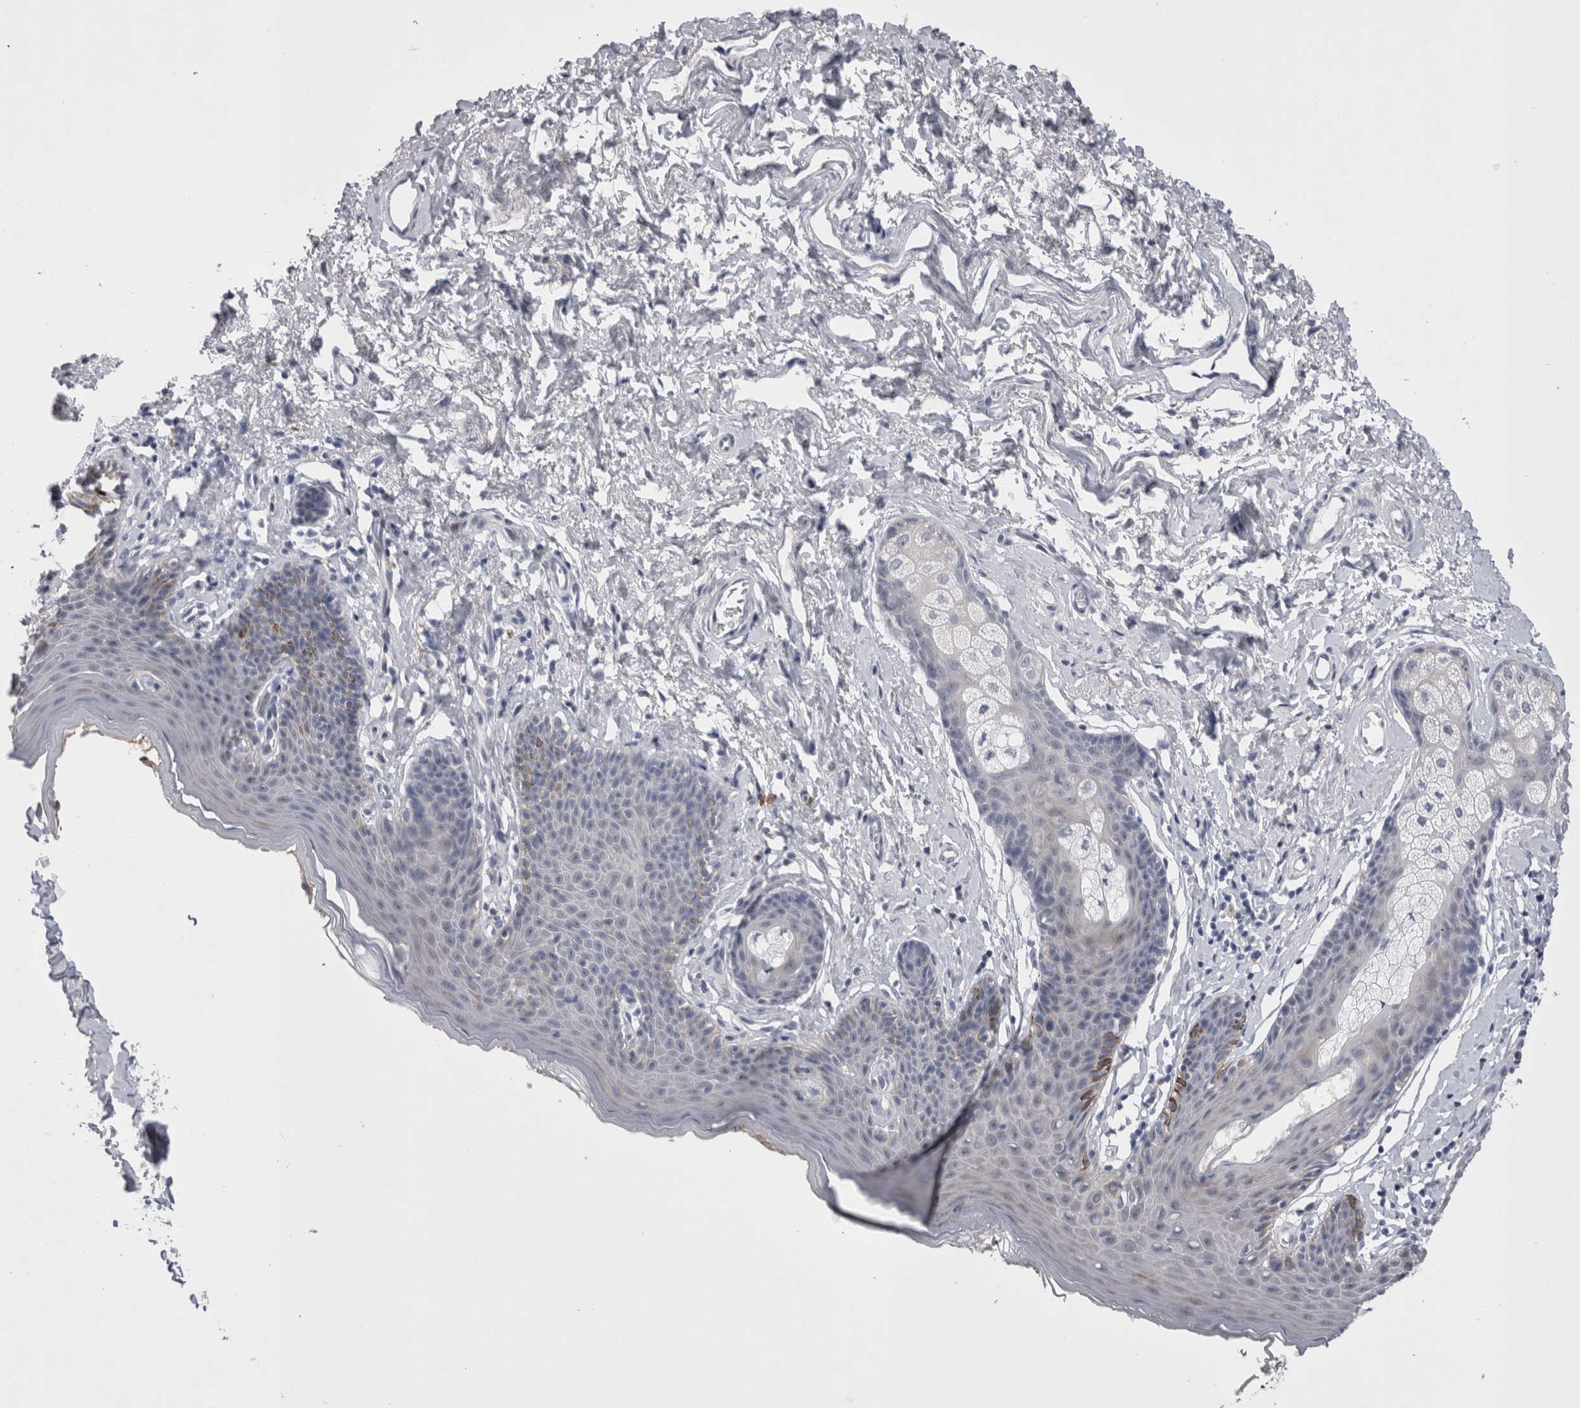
{"staining": {"intensity": "moderate", "quantity": "<25%", "location": "cytoplasmic/membranous"}, "tissue": "skin", "cell_type": "Epidermal cells", "image_type": "normal", "snomed": [{"axis": "morphology", "description": "Normal tissue, NOS"}, {"axis": "topography", "description": "Vulva"}], "caption": "High-magnification brightfield microscopy of unremarkable skin stained with DAB (3,3'-diaminobenzidine) (brown) and counterstained with hematoxylin (blue). epidermal cells exhibit moderate cytoplasmic/membranous staining is present in about<25% of cells. Immunohistochemistry stains the protein of interest in brown and the nuclei are stained blue.", "gene": "PWP2", "patient": {"sex": "female", "age": 66}}